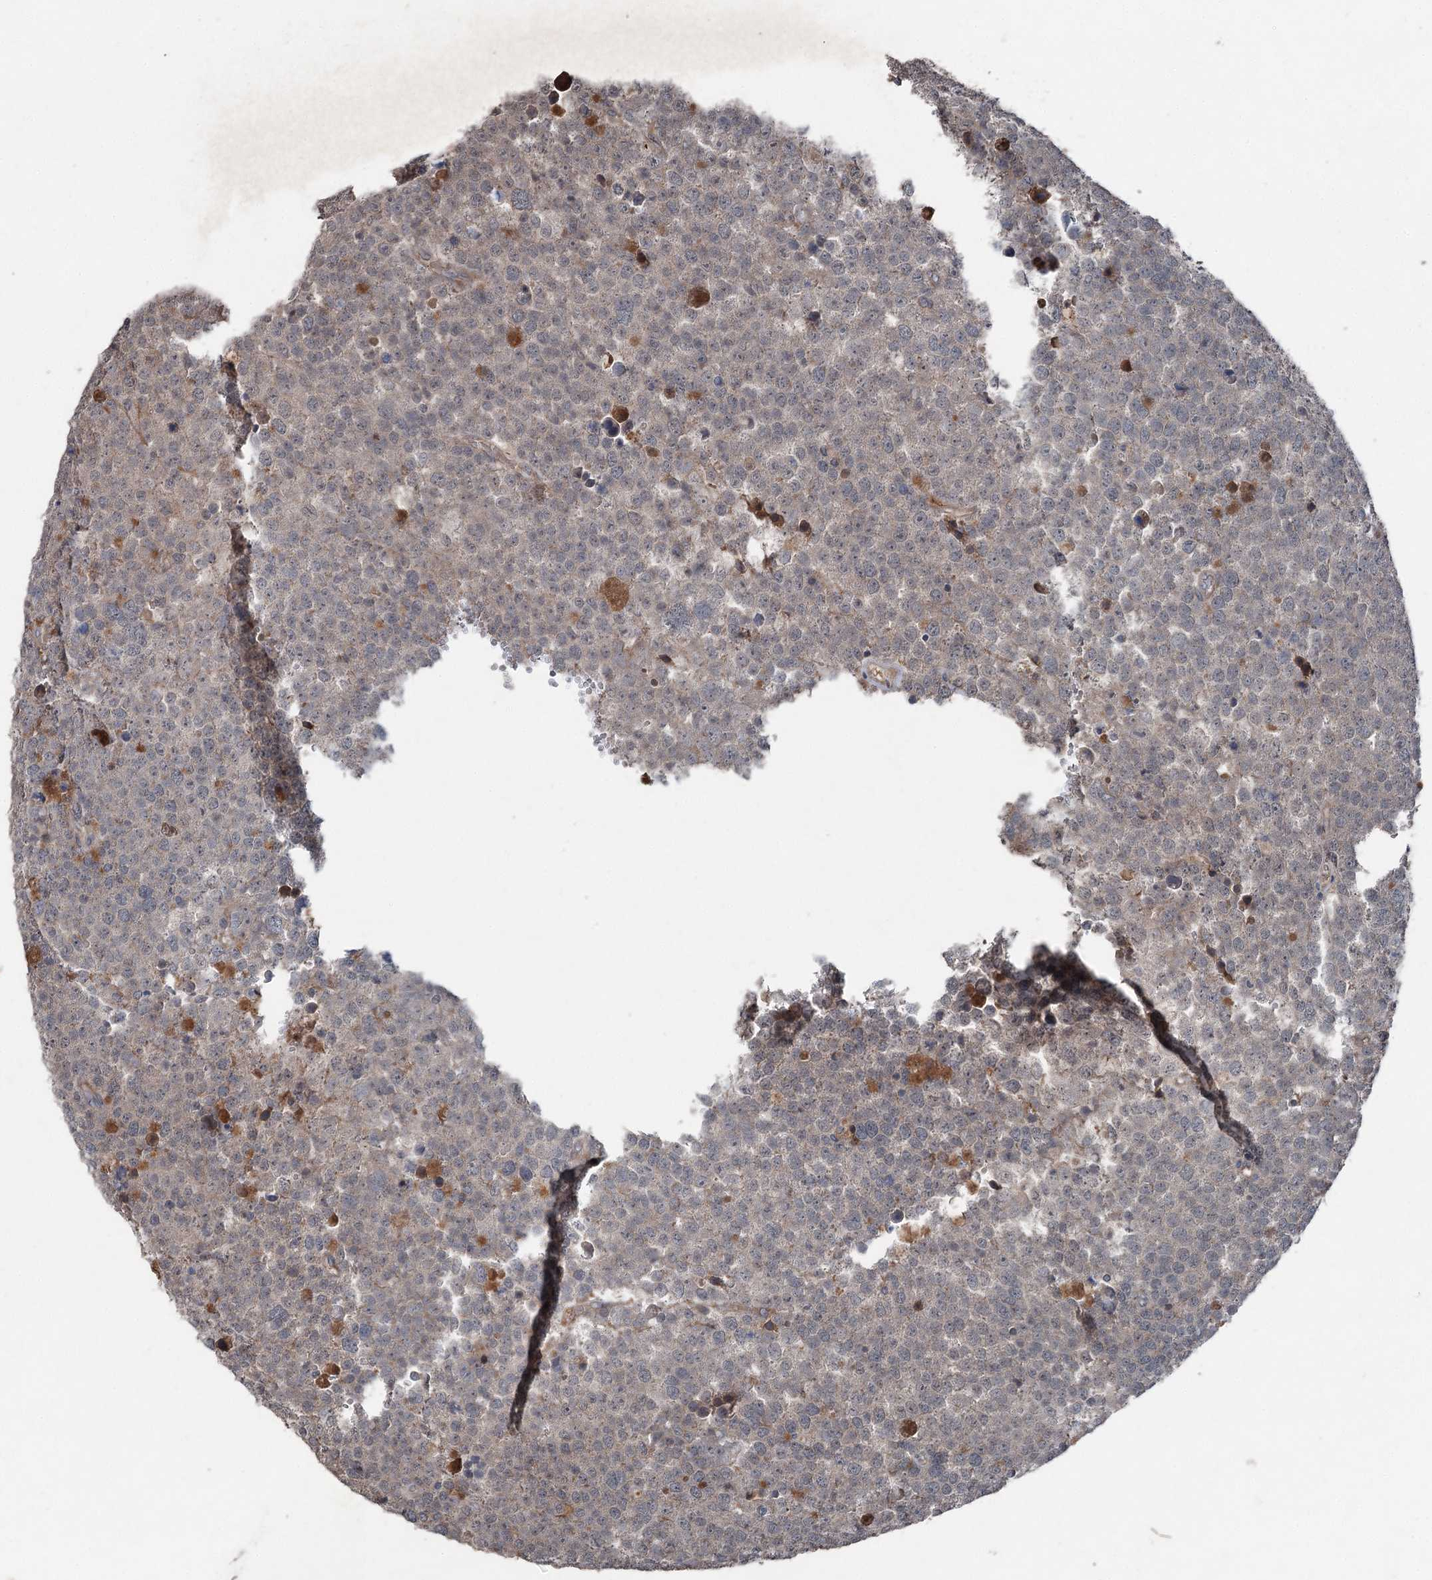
{"staining": {"intensity": "negative", "quantity": "none", "location": "none"}, "tissue": "testis cancer", "cell_type": "Tumor cells", "image_type": "cancer", "snomed": [{"axis": "morphology", "description": "Seminoma, NOS"}, {"axis": "topography", "description": "Testis"}], "caption": "This is an immunohistochemistry micrograph of testis cancer (seminoma). There is no expression in tumor cells.", "gene": "MAPK8IP2", "patient": {"sex": "male", "age": 71}}